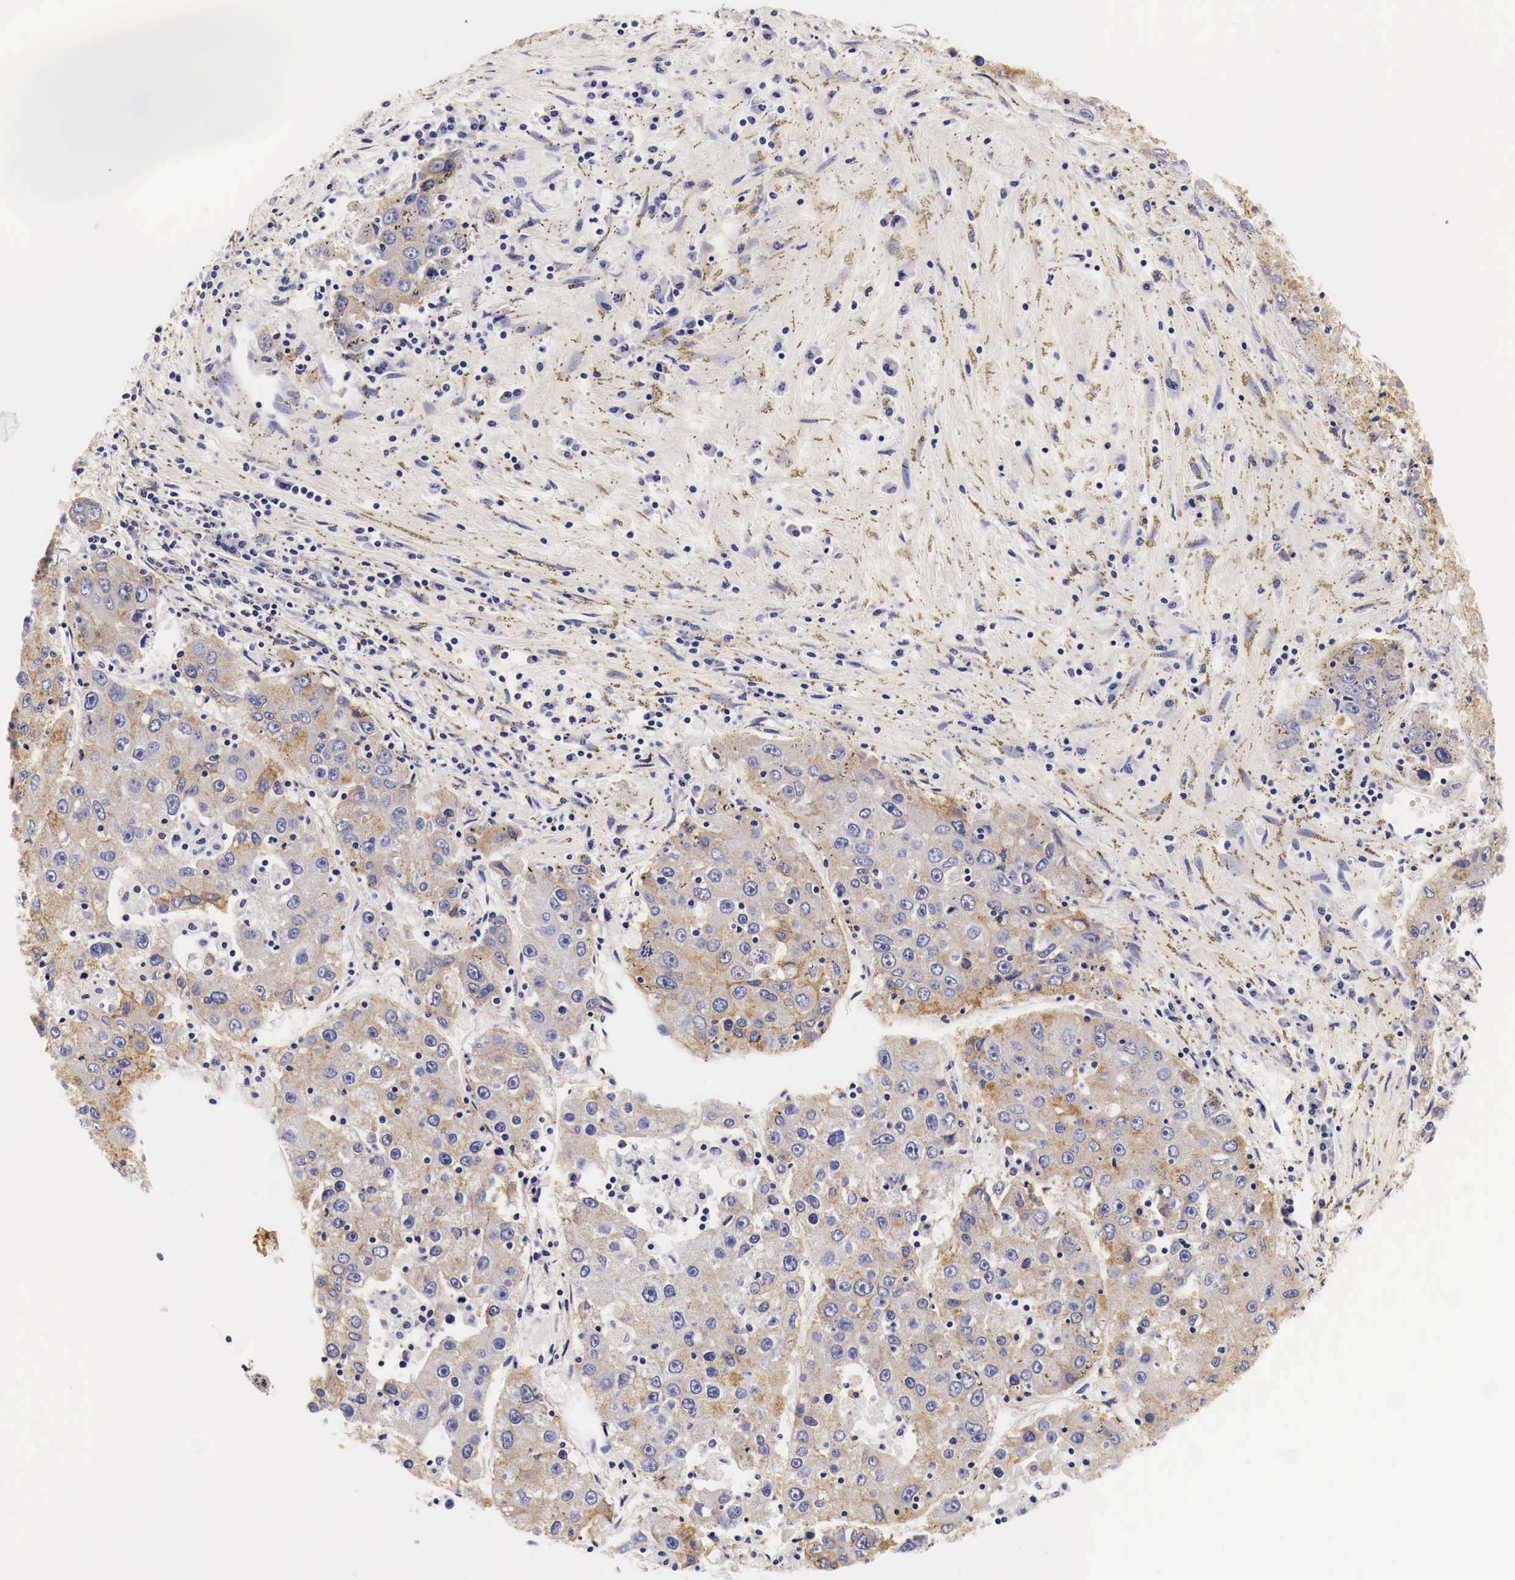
{"staining": {"intensity": "moderate", "quantity": ">75%", "location": "cytoplasmic/membranous"}, "tissue": "liver cancer", "cell_type": "Tumor cells", "image_type": "cancer", "snomed": [{"axis": "morphology", "description": "Carcinoma, Hepatocellular, NOS"}, {"axis": "topography", "description": "Liver"}], "caption": "Approximately >75% of tumor cells in human liver cancer (hepatocellular carcinoma) reveal moderate cytoplasmic/membranous protein positivity as visualized by brown immunohistochemical staining.", "gene": "EGFR", "patient": {"sex": "male", "age": 49}}